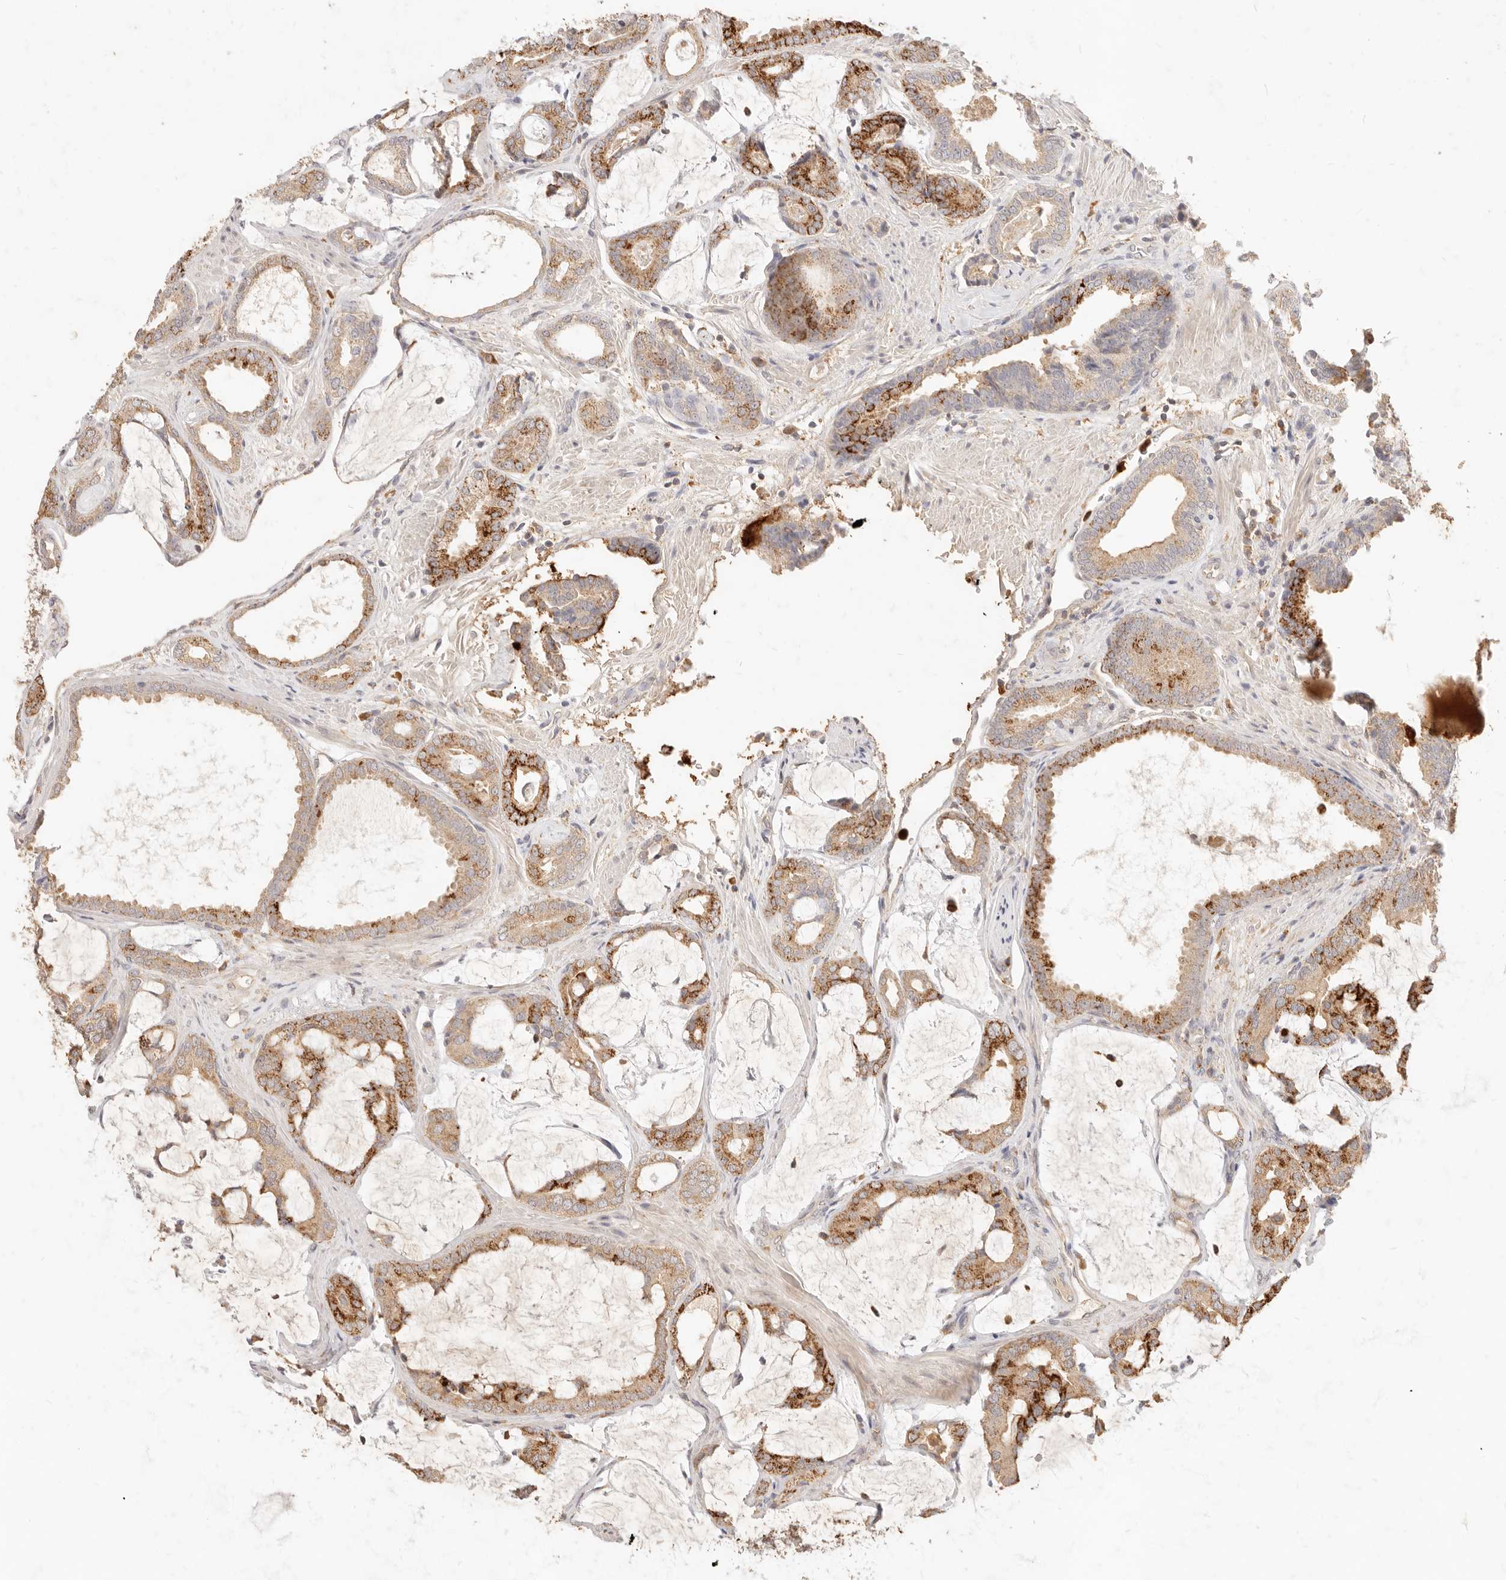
{"staining": {"intensity": "moderate", "quantity": ">75%", "location": "cytoplasmic/membranous"}, "tissue": "prostate cancer", "cell_type": "Tumor cells", "image_type": "cancer", "snomed": [{"axis": "morphology", "description": "Adenocarcinoma, Low grade"}, {"axis": "topography", "description": "Prostate"}], "caption": "This image reveals IHC staining of human prostate cancer (adenocarcinoma (low-grade)), with medium moderate cytoplasmic/membranous positivity in approximately >75% of tumor cells.", "gene": "TMTC2", "patient": {"sex": "male", "age": 71}}